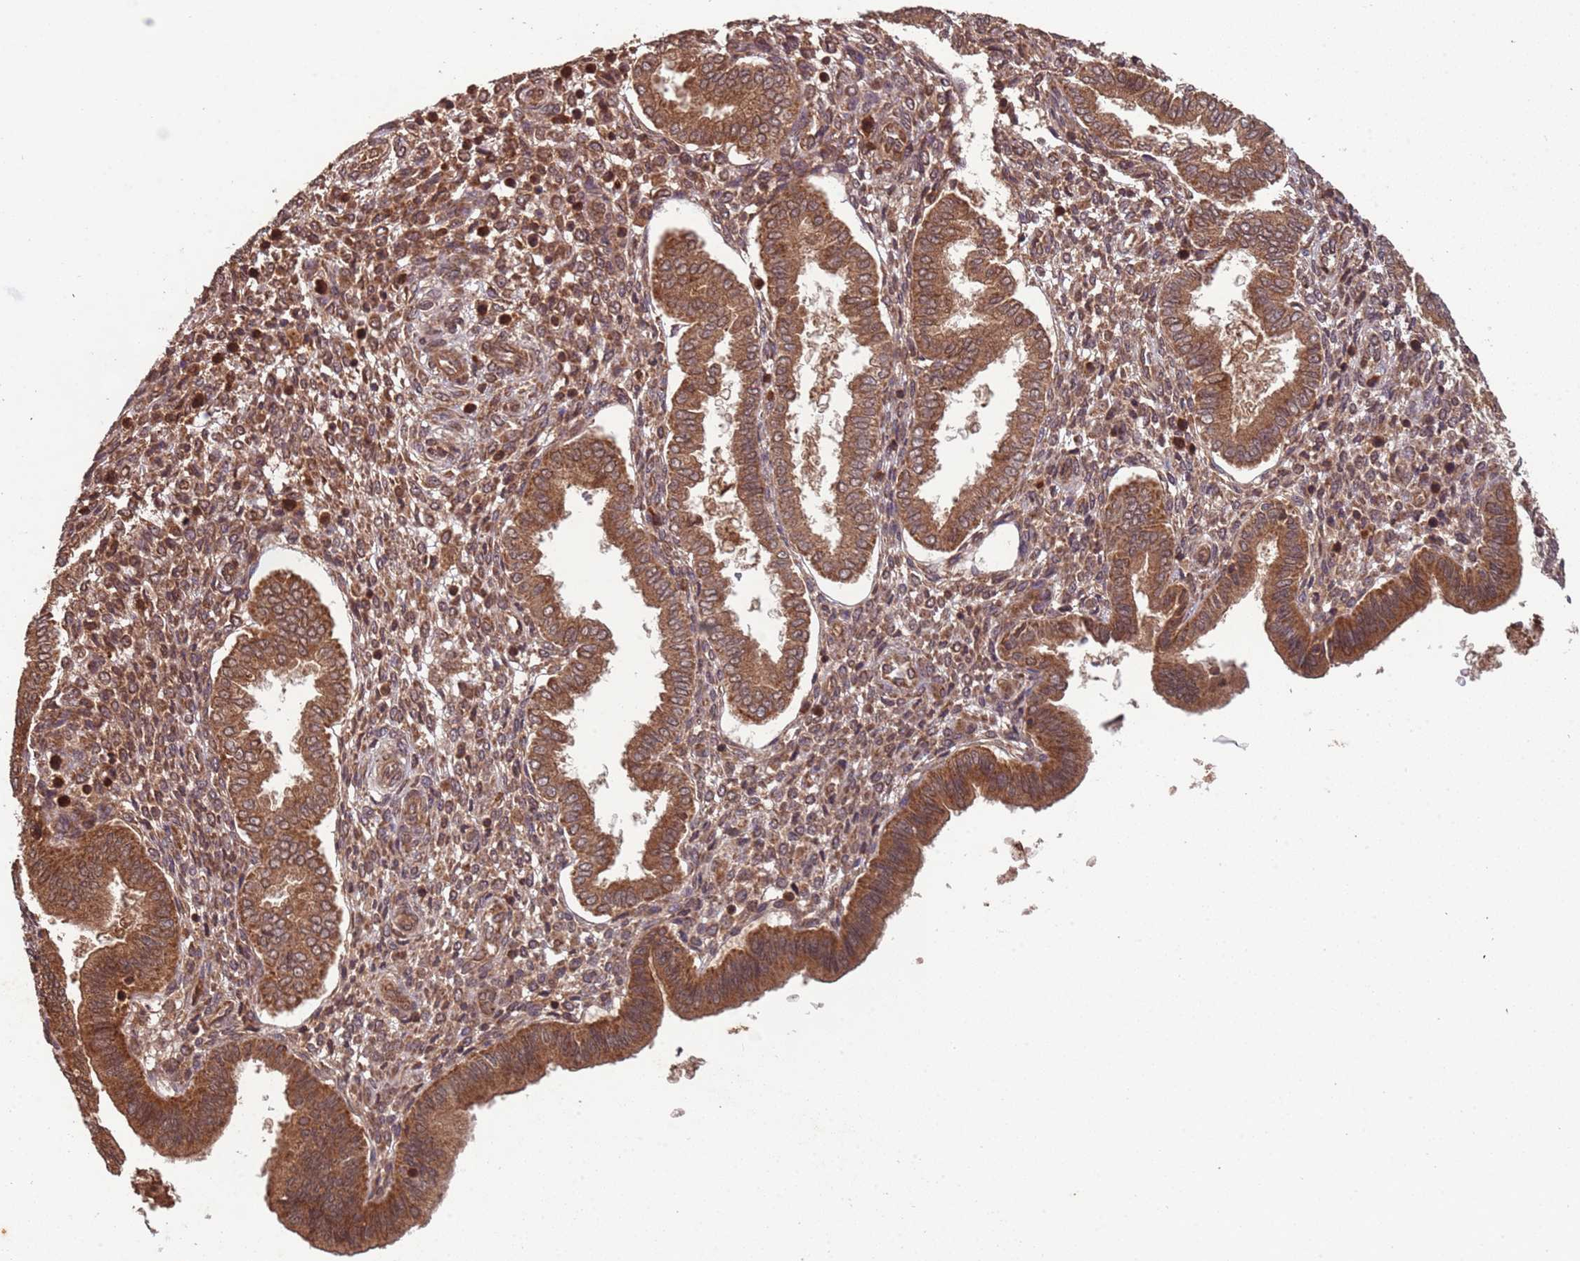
{"staining": {"intensity": "moderate", "quantity": "25%-75%", "location": "cytoplasmic/membranous"}, "tissue": "endometrium", "cell_type": "Cells in endometrial stroma", "image_type": "normal", "snomed": [{"axis": "morphology", "description": "Normal tissue, NOS"}, {"axis": "topography", "description": "Endometrium"}], "caption": "Immunohistochemistry of normal endometrium reveals medium levels of moderate cytoplasmic/membranous expression in approximately 25%-75% of cells in endometrial stroma.", "gene": "ERI1", "patient": {"sex": "female", "age": 24}}